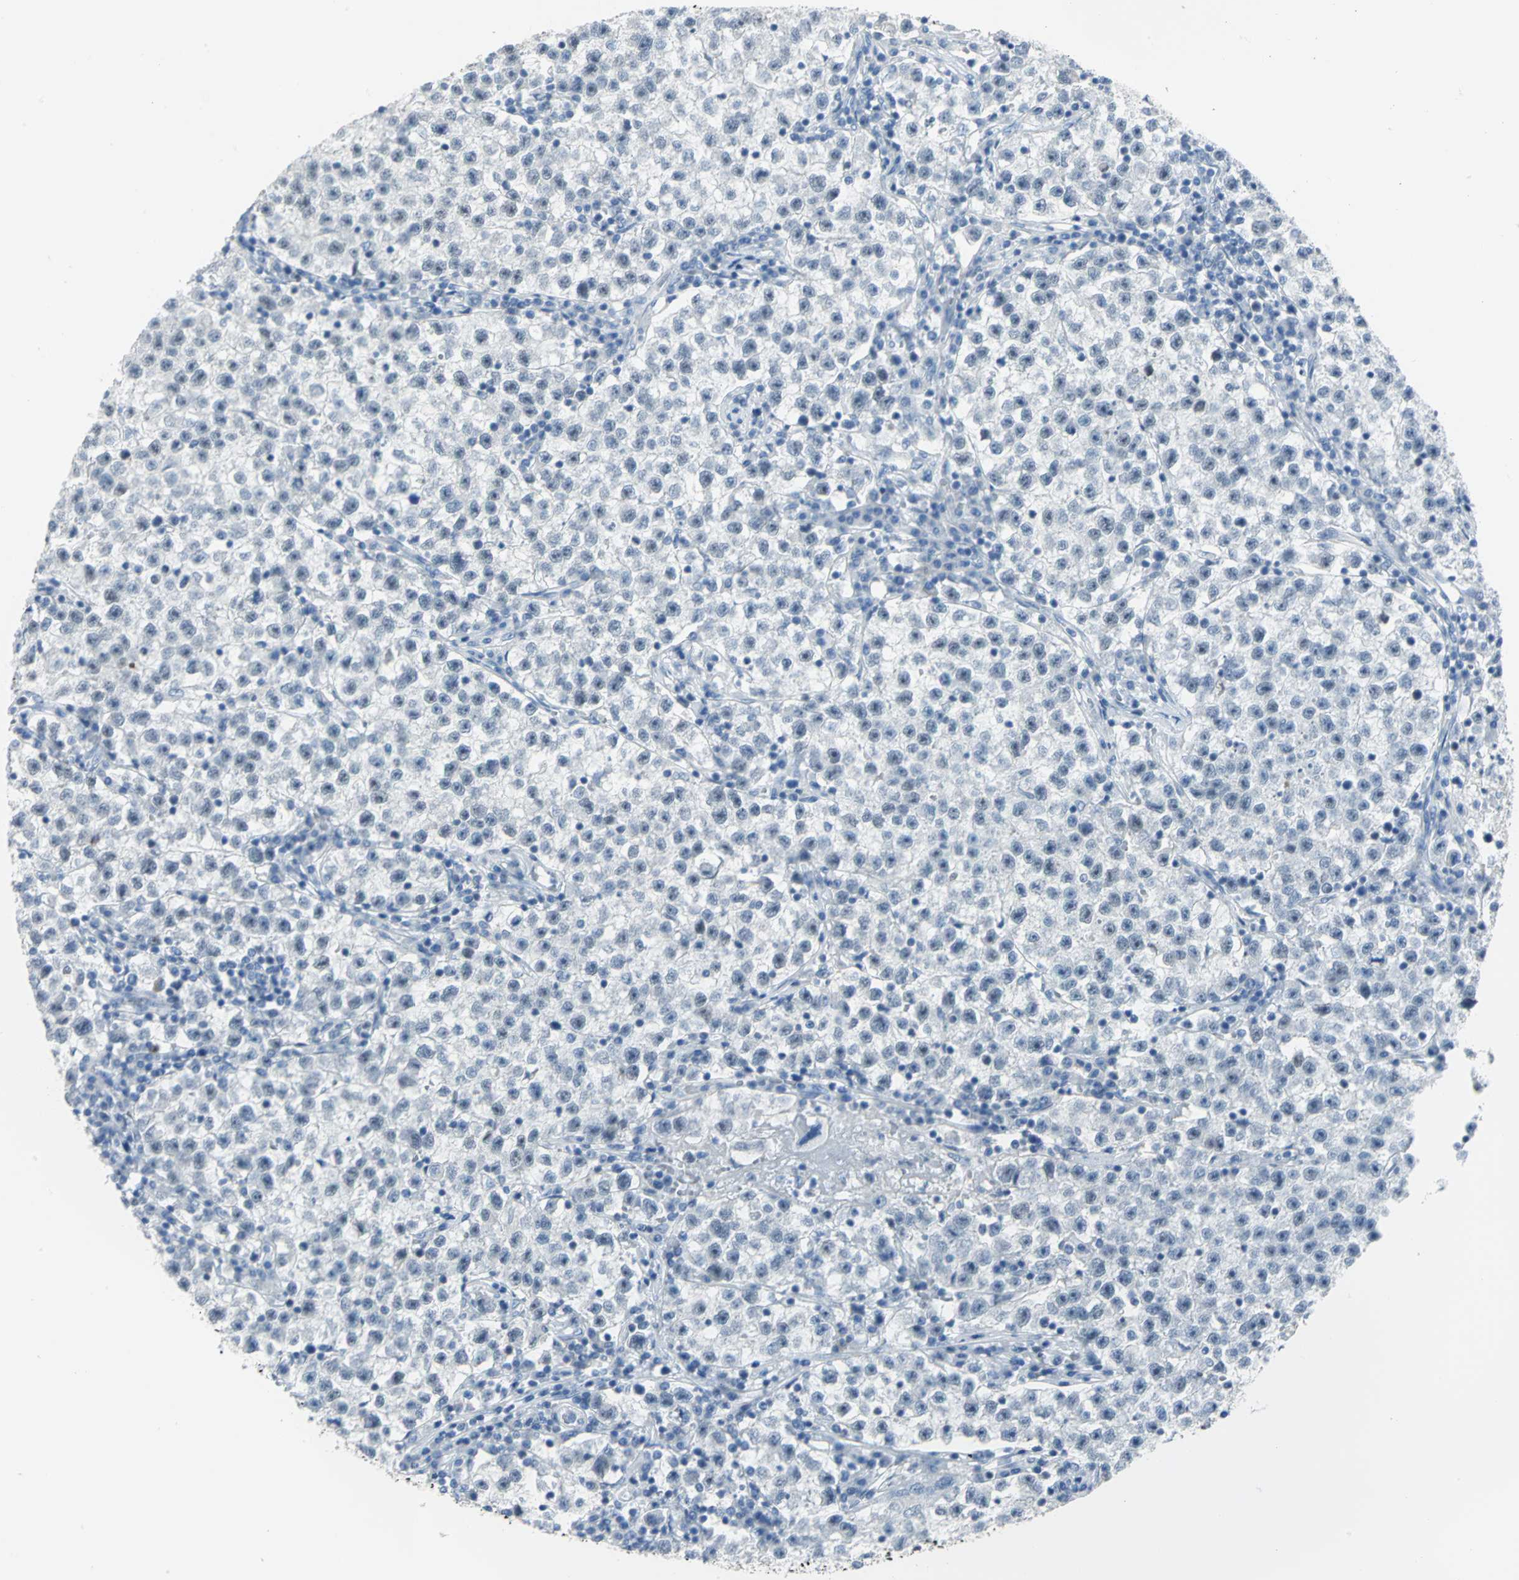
{"staining": {"intensity": "negative", "quantity": "none", "location": "none"}, "tissue": "testis cancer", "cell_type": "Tumor cells", "image_type": "cancer", "snomed": [{"axis": "morphology", "description": "Seminoma, NOS"}, {"axis": "topography", "description": "Testis"}], "caption": "Immunohistochemistry image of testis cancer (seminoma) stained for a protein (brown), which displays no positivity in tumor cells.", "gene": "MCM3", "patient": {"sex": "male", "age": 22}}